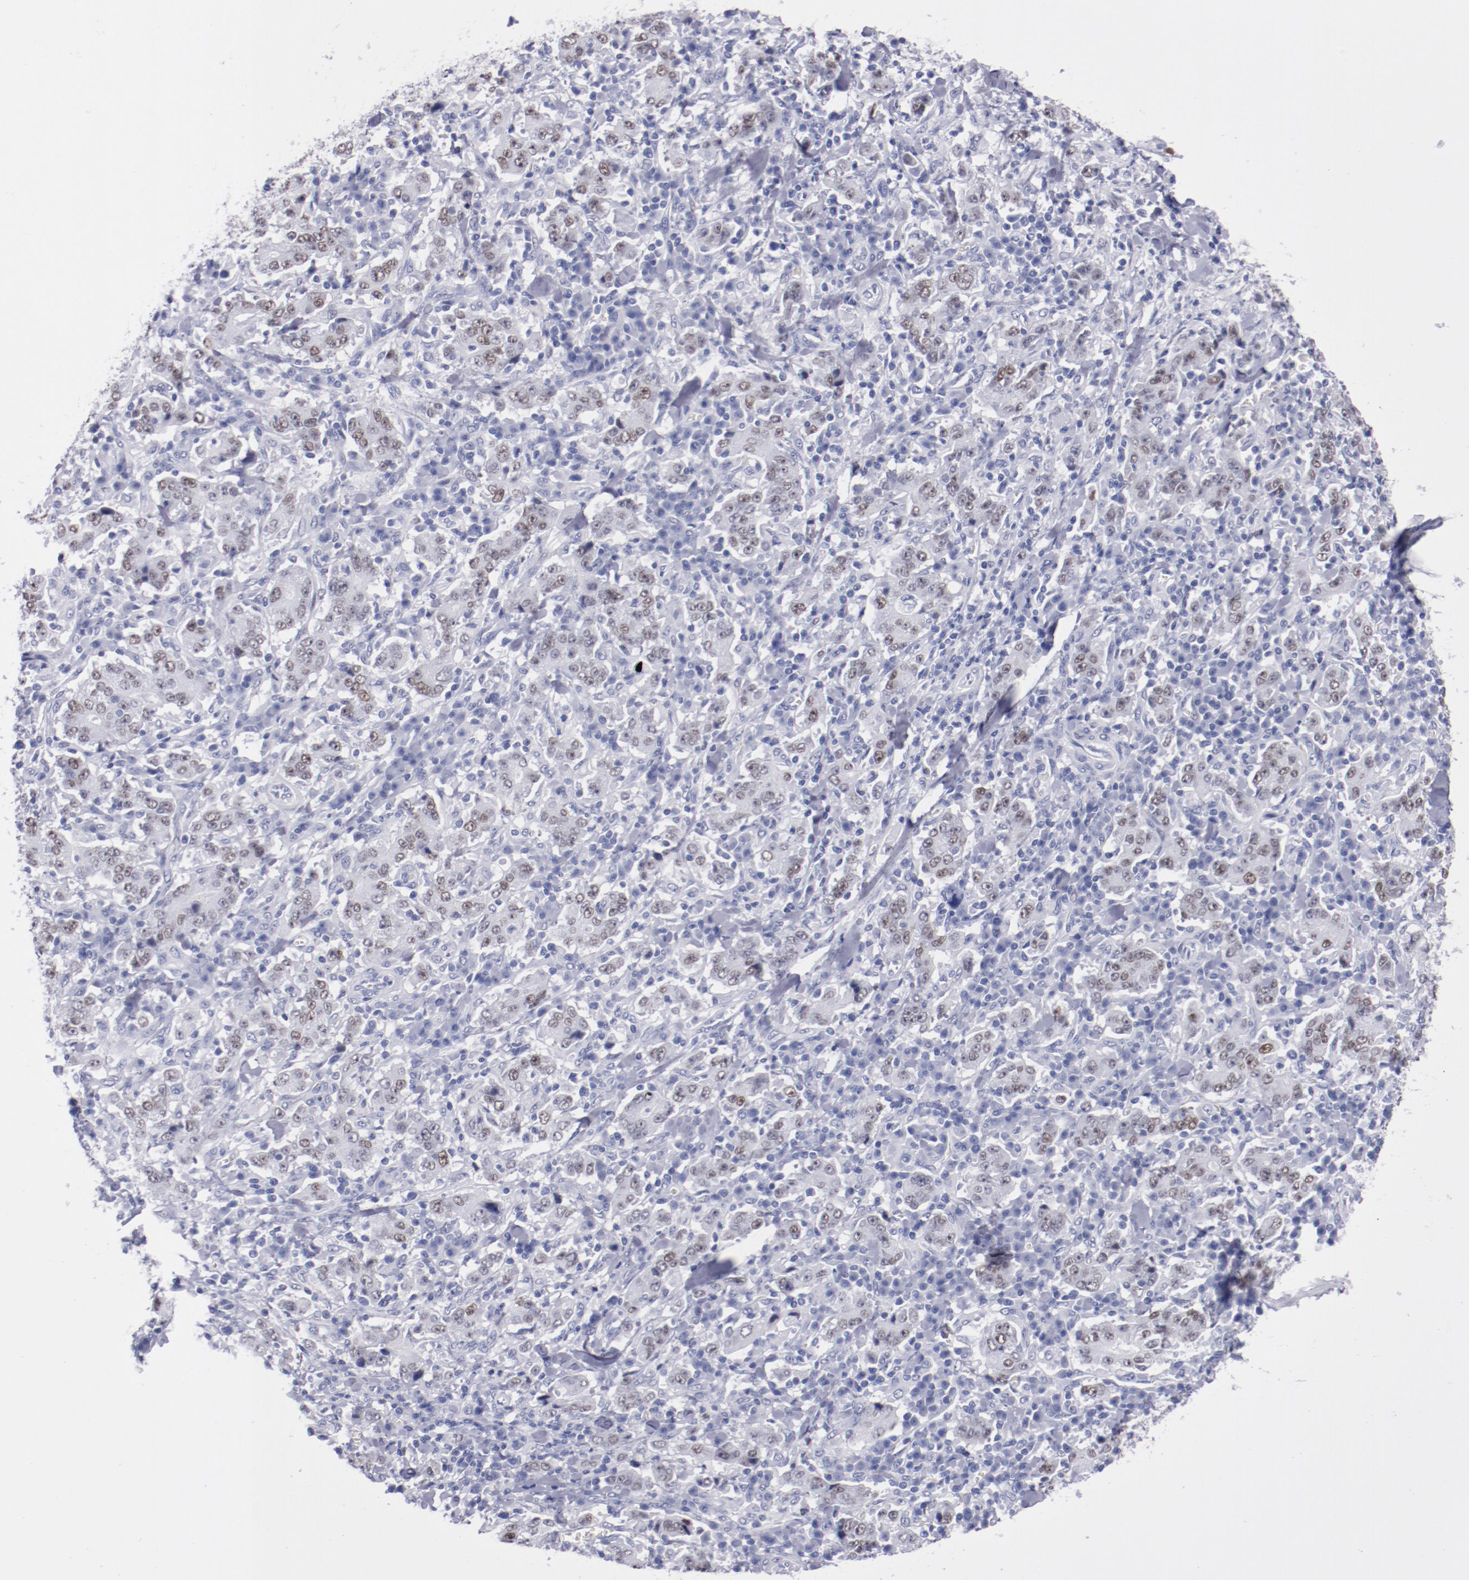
{"staining": {"intensity": "weak", "quantity": "25%-75%", "location": "nuclear"}, "tissue": "stomach cancer", "cell_type": "Tumor cells", "image_type": "cancer", "snomed": [{"axis": "morphology", "description": "Normal tissue, NOS"}, {"axis": "morphology", "description": "Adenocarcinoma, NOS"}, {"axis": "topography", "description": "Stomach, upper"}, {"axis": "topography", "description": "Stomach"}], "caption": "Immunohistochemistry of human stomach cancer demonstrates low levels of weak nuclear expression in about 25%-75% of tumor cells. (IHC, brightfield microscopy, high magnification).", "gene": "HNF1B", "patient": {"sex": "male", "age": 59}}